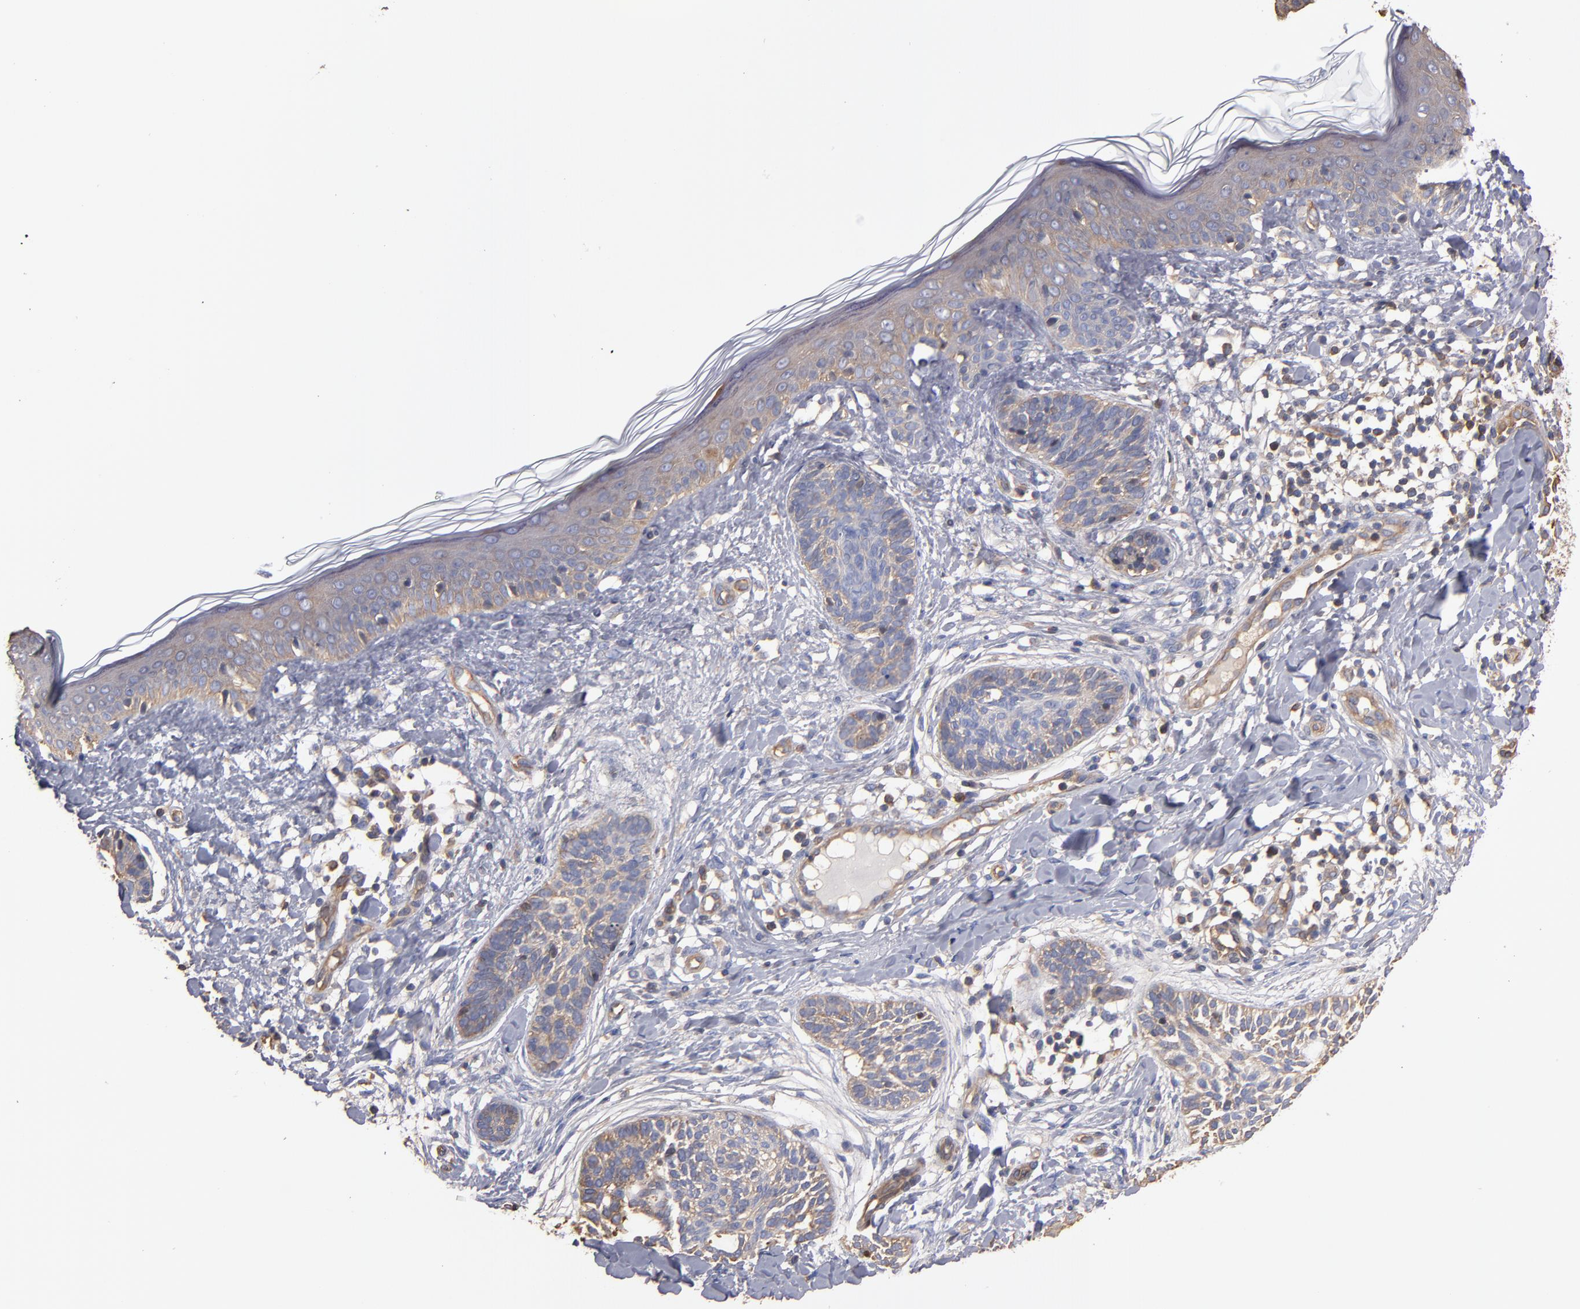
{"staining": {"intensity": "weak", "quantity": "25%-75%", "location": "cytoplasmic/membranous"}, "tissue": "skin cancer", "cell_type": "Tumor cells", "image_type": "cancer", "snomed": [{"axis": "morphology", "description": "Normal tissue, NOS"}, {"axis": "morphology", "description": "Basal cell carcinoma"}, {"axis": "topography", "description": "Skin"}], "caption": "Immunohistochemistry of skin cancer exhibits low levels of weak cytoplasmic/membranous staining in approximately 25%-75% of tumor cells.", "gene": "ESYT2", "patient": {"sex": "male", "age": 63}}